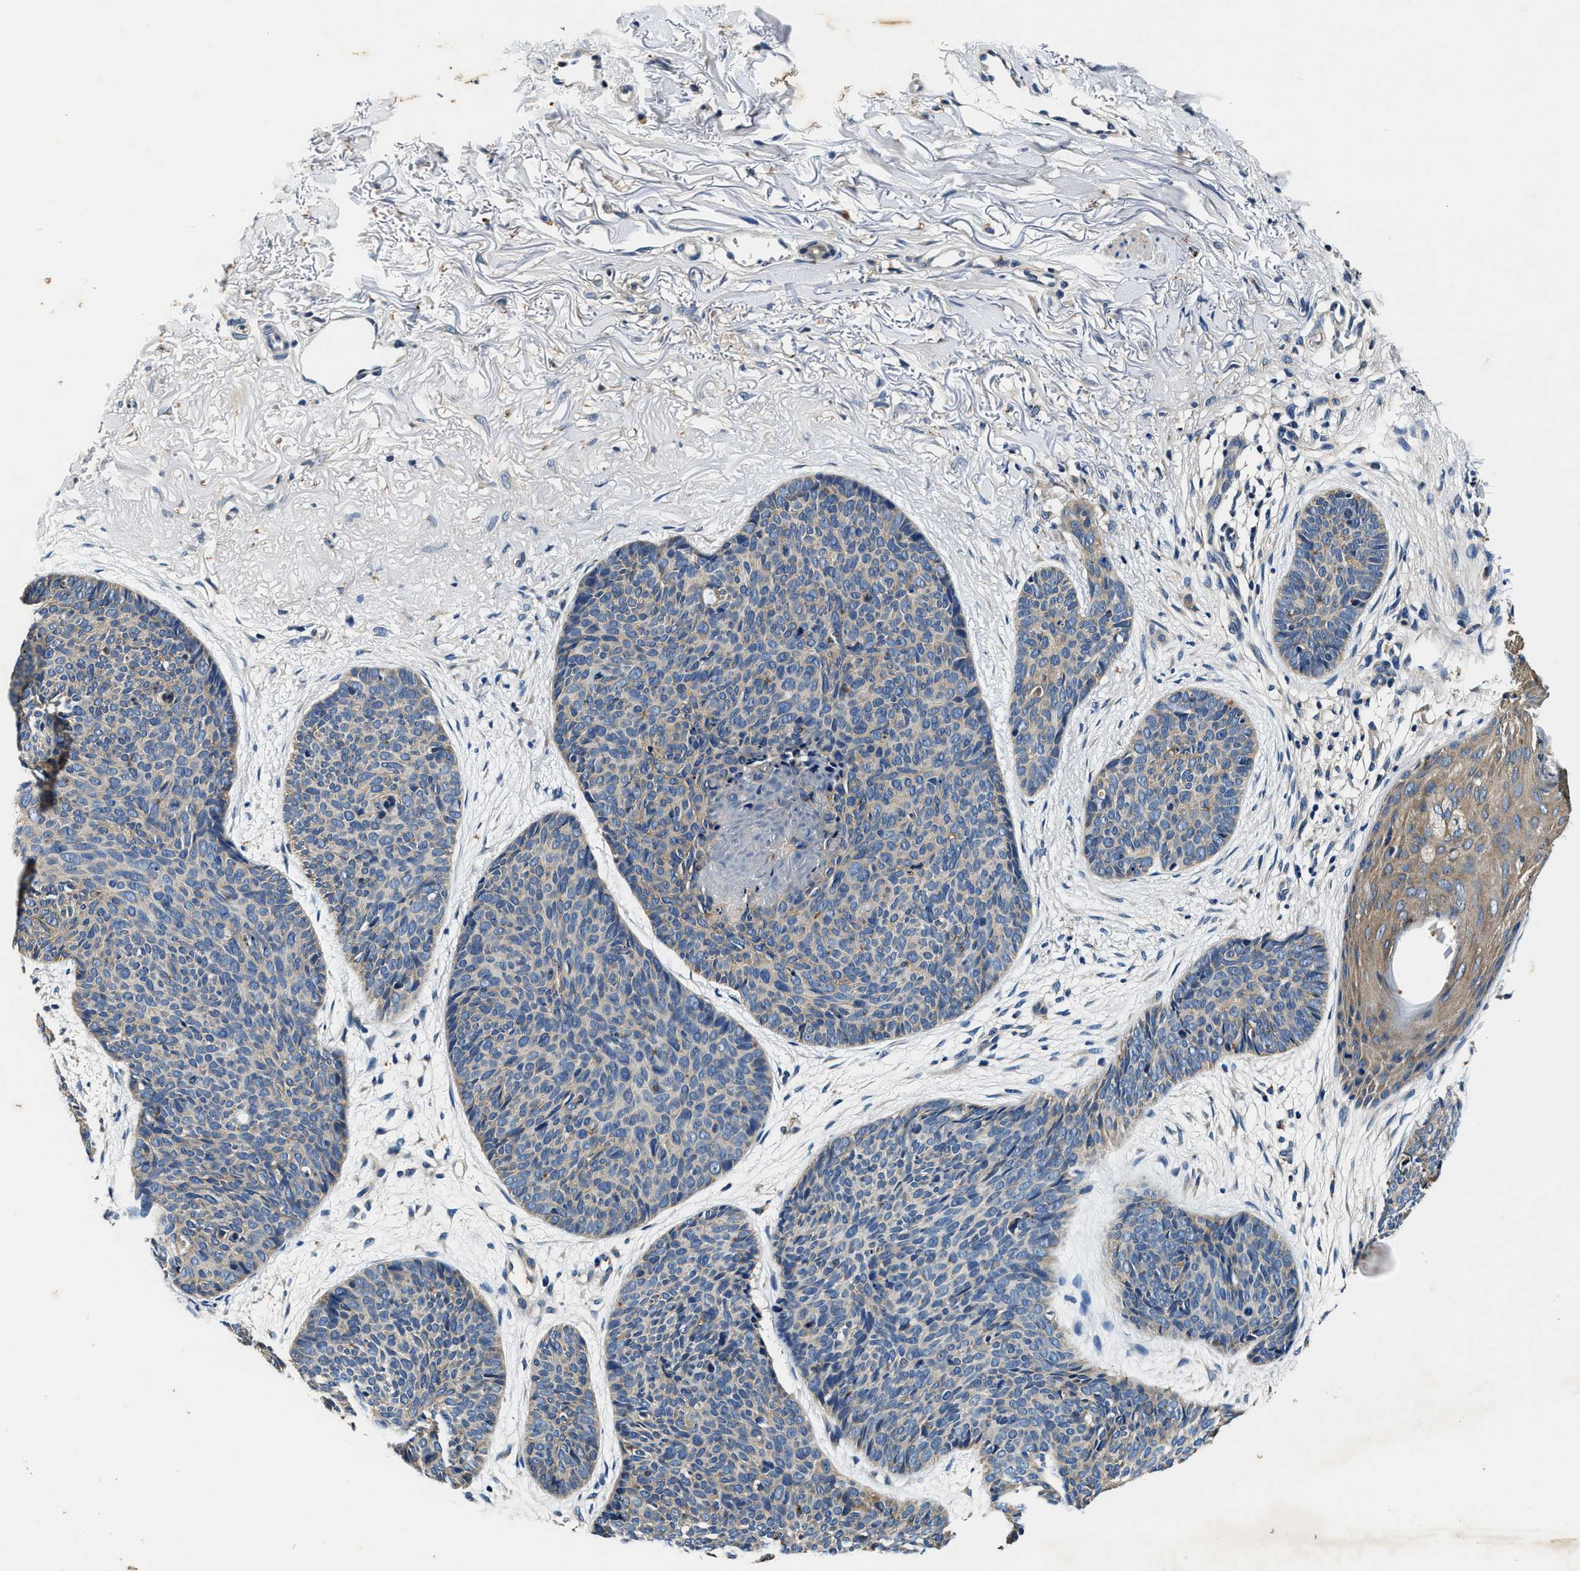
{"staining": {"intensity": "negative", "quantity": "none", "location": "none"}, "tissue": "skin cancer", "cell_type": "Tumor cells", "image_type": "cancer", "snomed": [{"axis": "morphology", "description": "Normal tissue, NOS"}, {"axis": "morphology", "description": "Basal cell carcinoma"}, {"axis": "topography", "description": "Skin"}], "caption": "Protein analysis of basal cell carcinoma (skin) exhibits no significant positivity in tumor cells.", "gene": "PI4KB", "patient": {"sex": "female", "age": 70}}